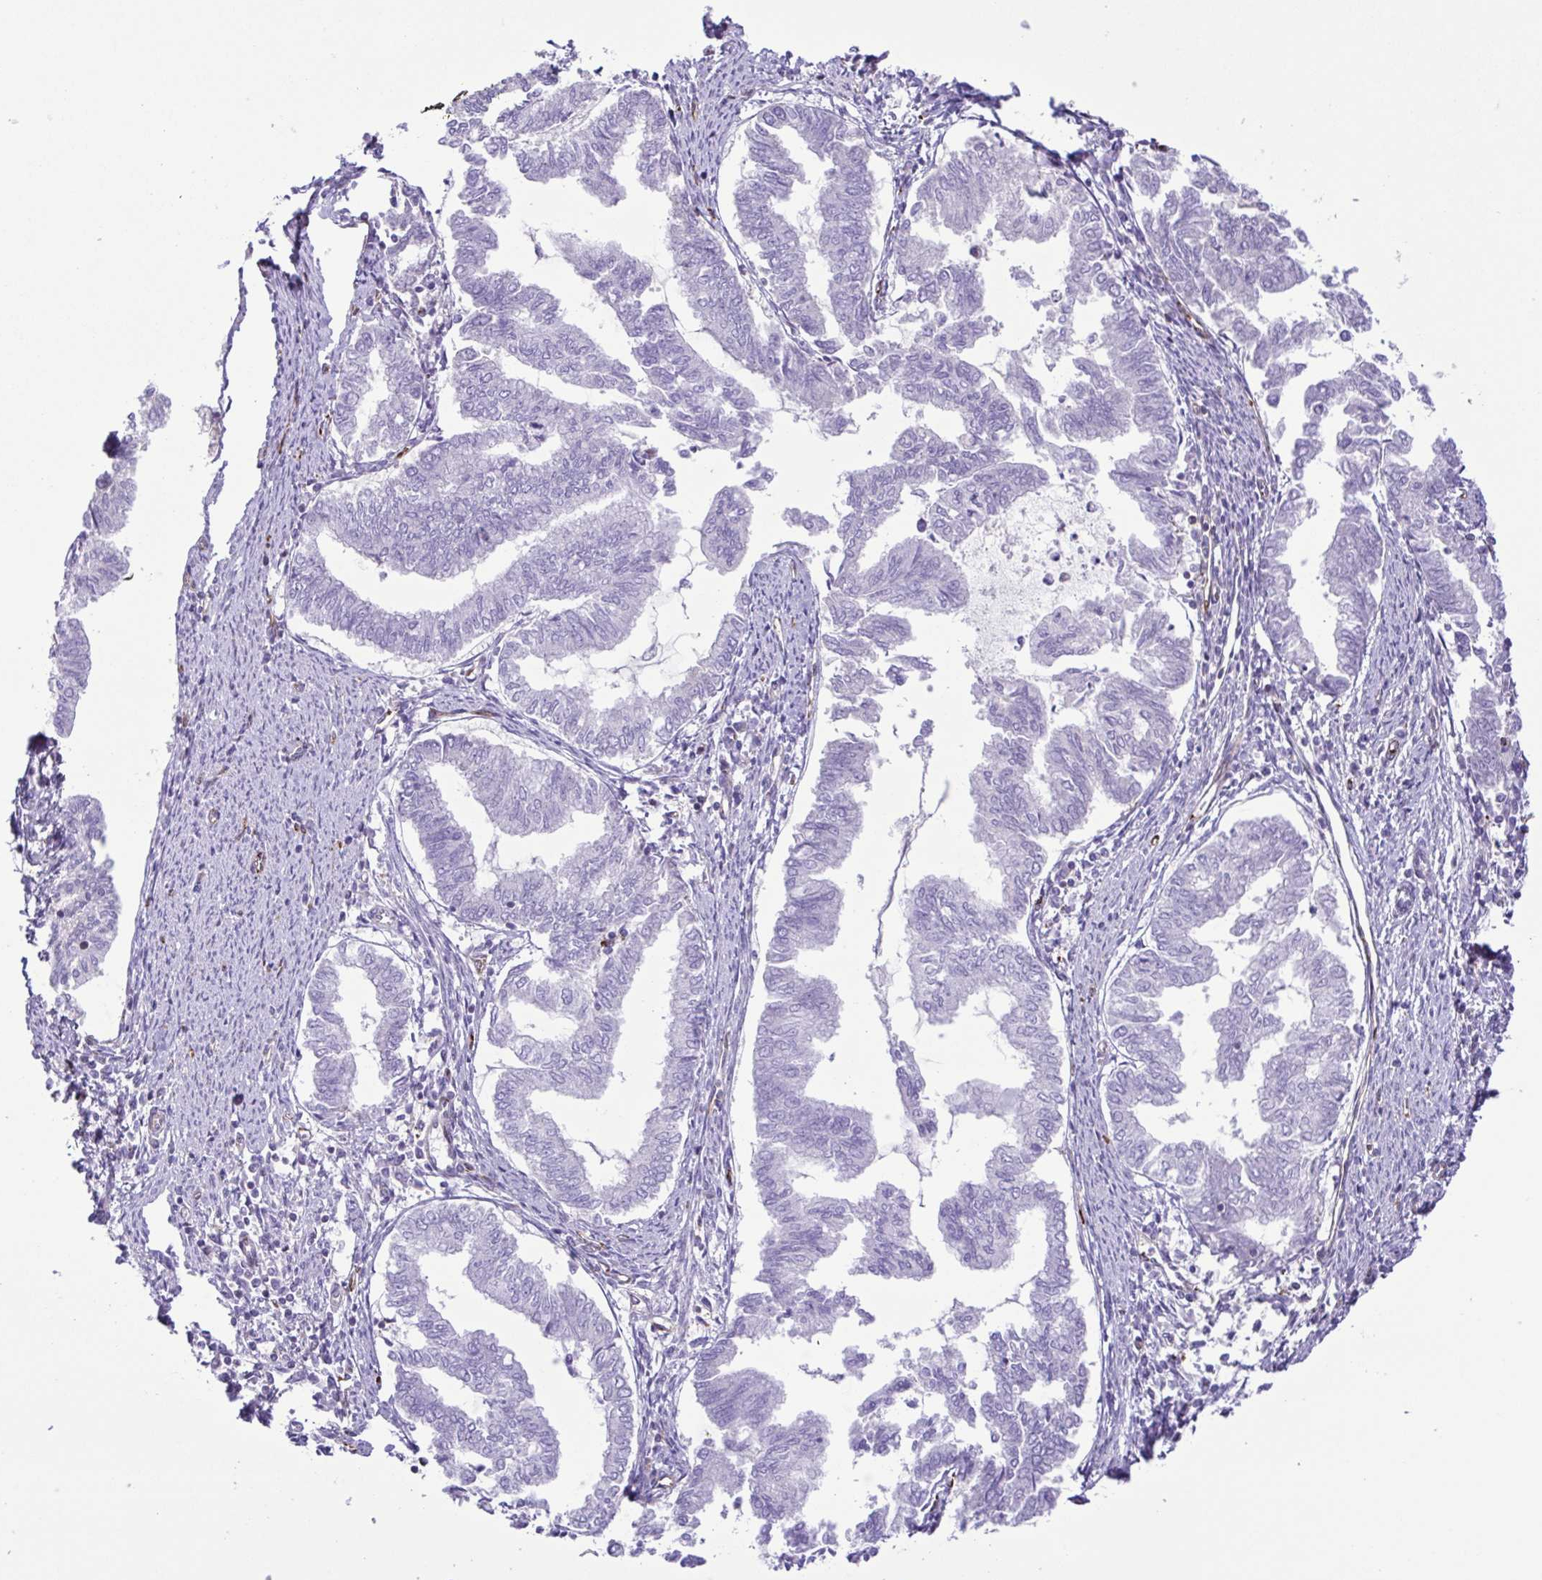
{"staining": {"intensity": "negative", "quantity": "none", "location": "none"}, "tissue": "endometrial cancer", "cell_type": "Tumor cells", "image_type": "cancer", "snomed": [{"axis": "morphology", "description": "Adenocarcinoma, NOS"}, {"axis": "topography", "description": "Endometrium"}], "caption": "A histopathology image of human endometrial cancer (adenocarcinoma) is negative for staining in tumor cells.", "gene": "FLT1", "patient": {"sex": "female", "age": 79}}